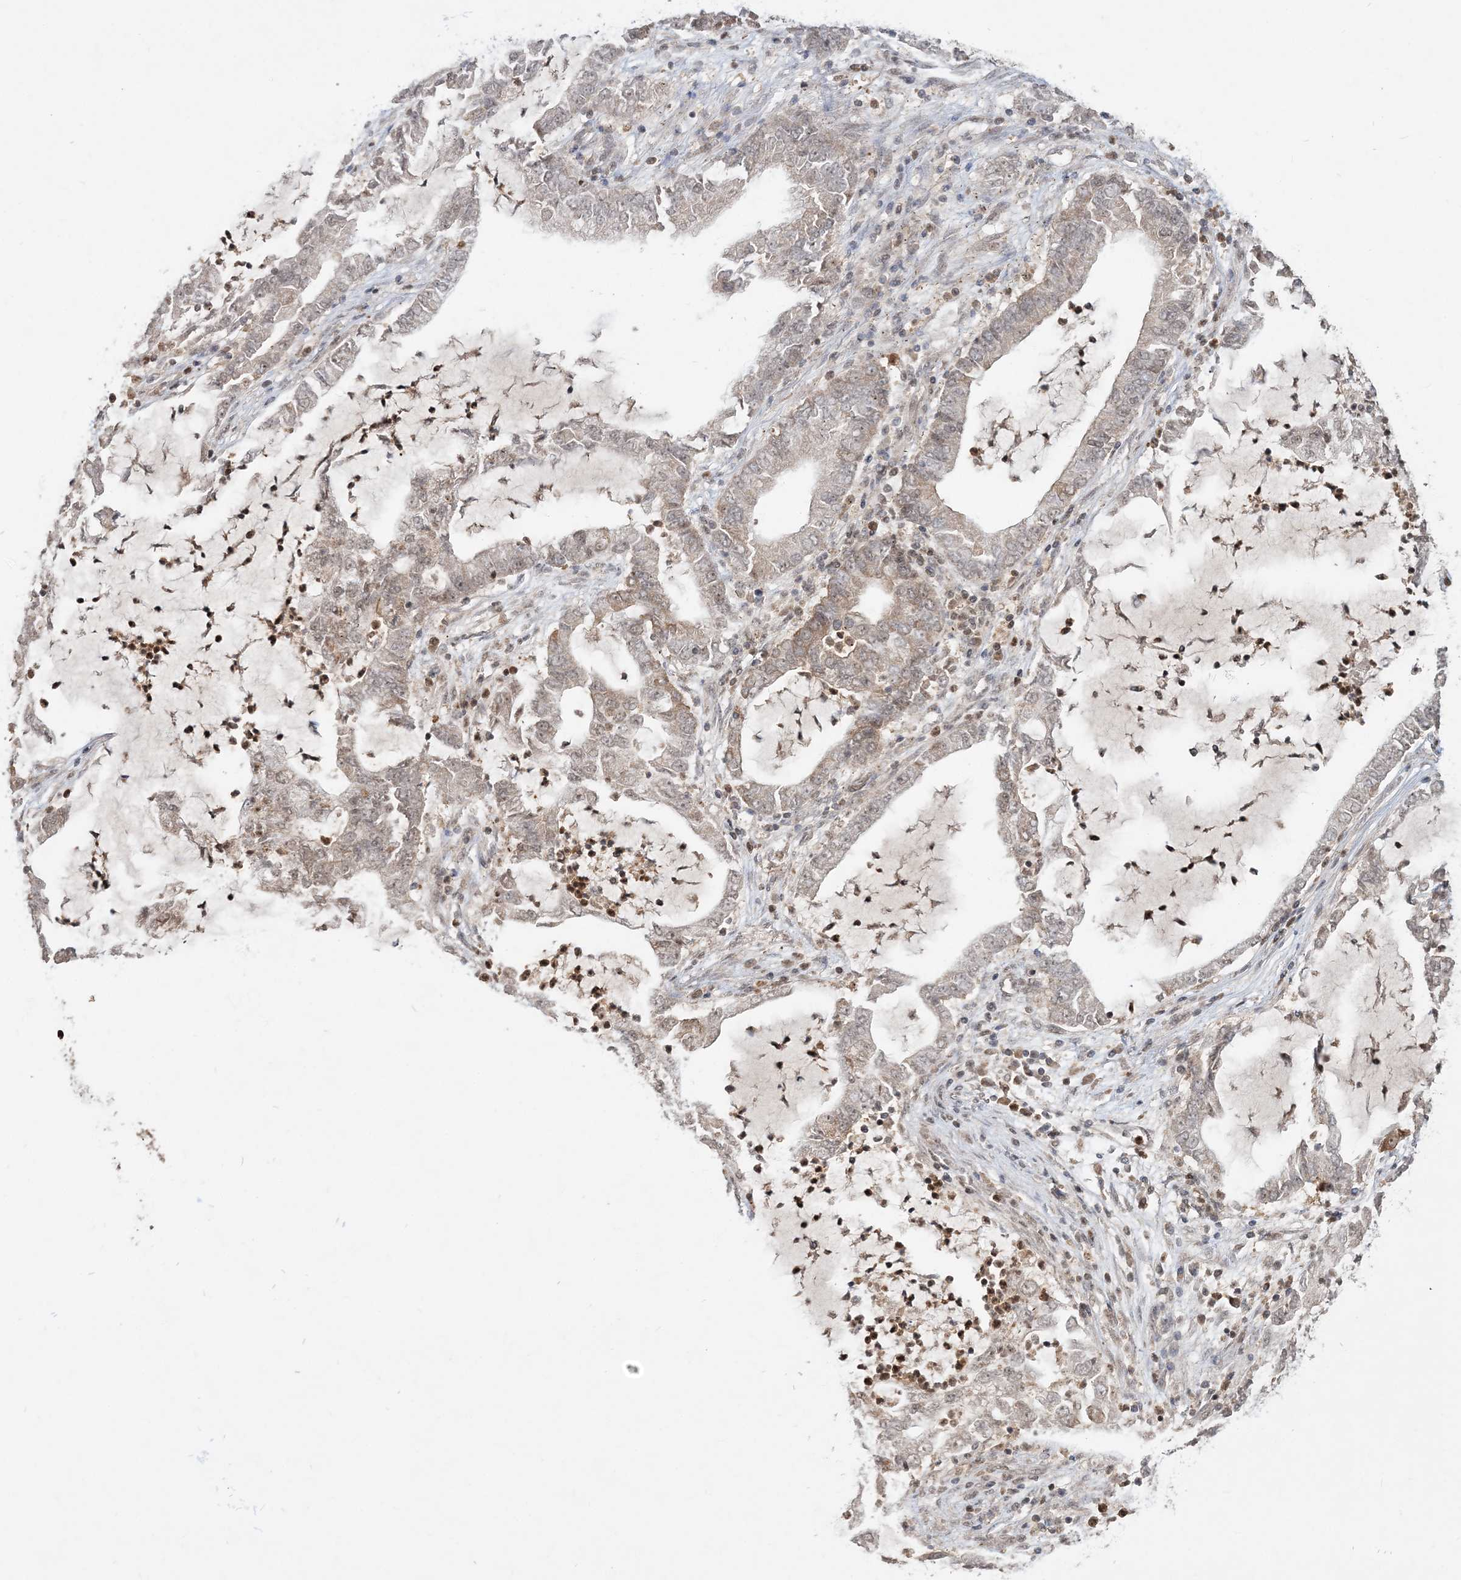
{"staining": {"intensity": "weak", "quantity": "25%-75%", "location": "cytoplasmic/membranous"}, "tissue": "lung cancer", "cell_type": "Tumor cells", "image_type": "cancer", "snomed": [{"axis": "morphology", "description": "Adenocarcinoma, NOS"}, {"axis": "topography", "description": "Lung"}], "caption": "This is a photomicrograph of immunohistochemistry (IHC) staining of lung cancer, which shows weak expression in the cytoplasmic/membranous of tumor cells.", "gene": "CAB39", "patient": {"sex": "female", "age": 51}}